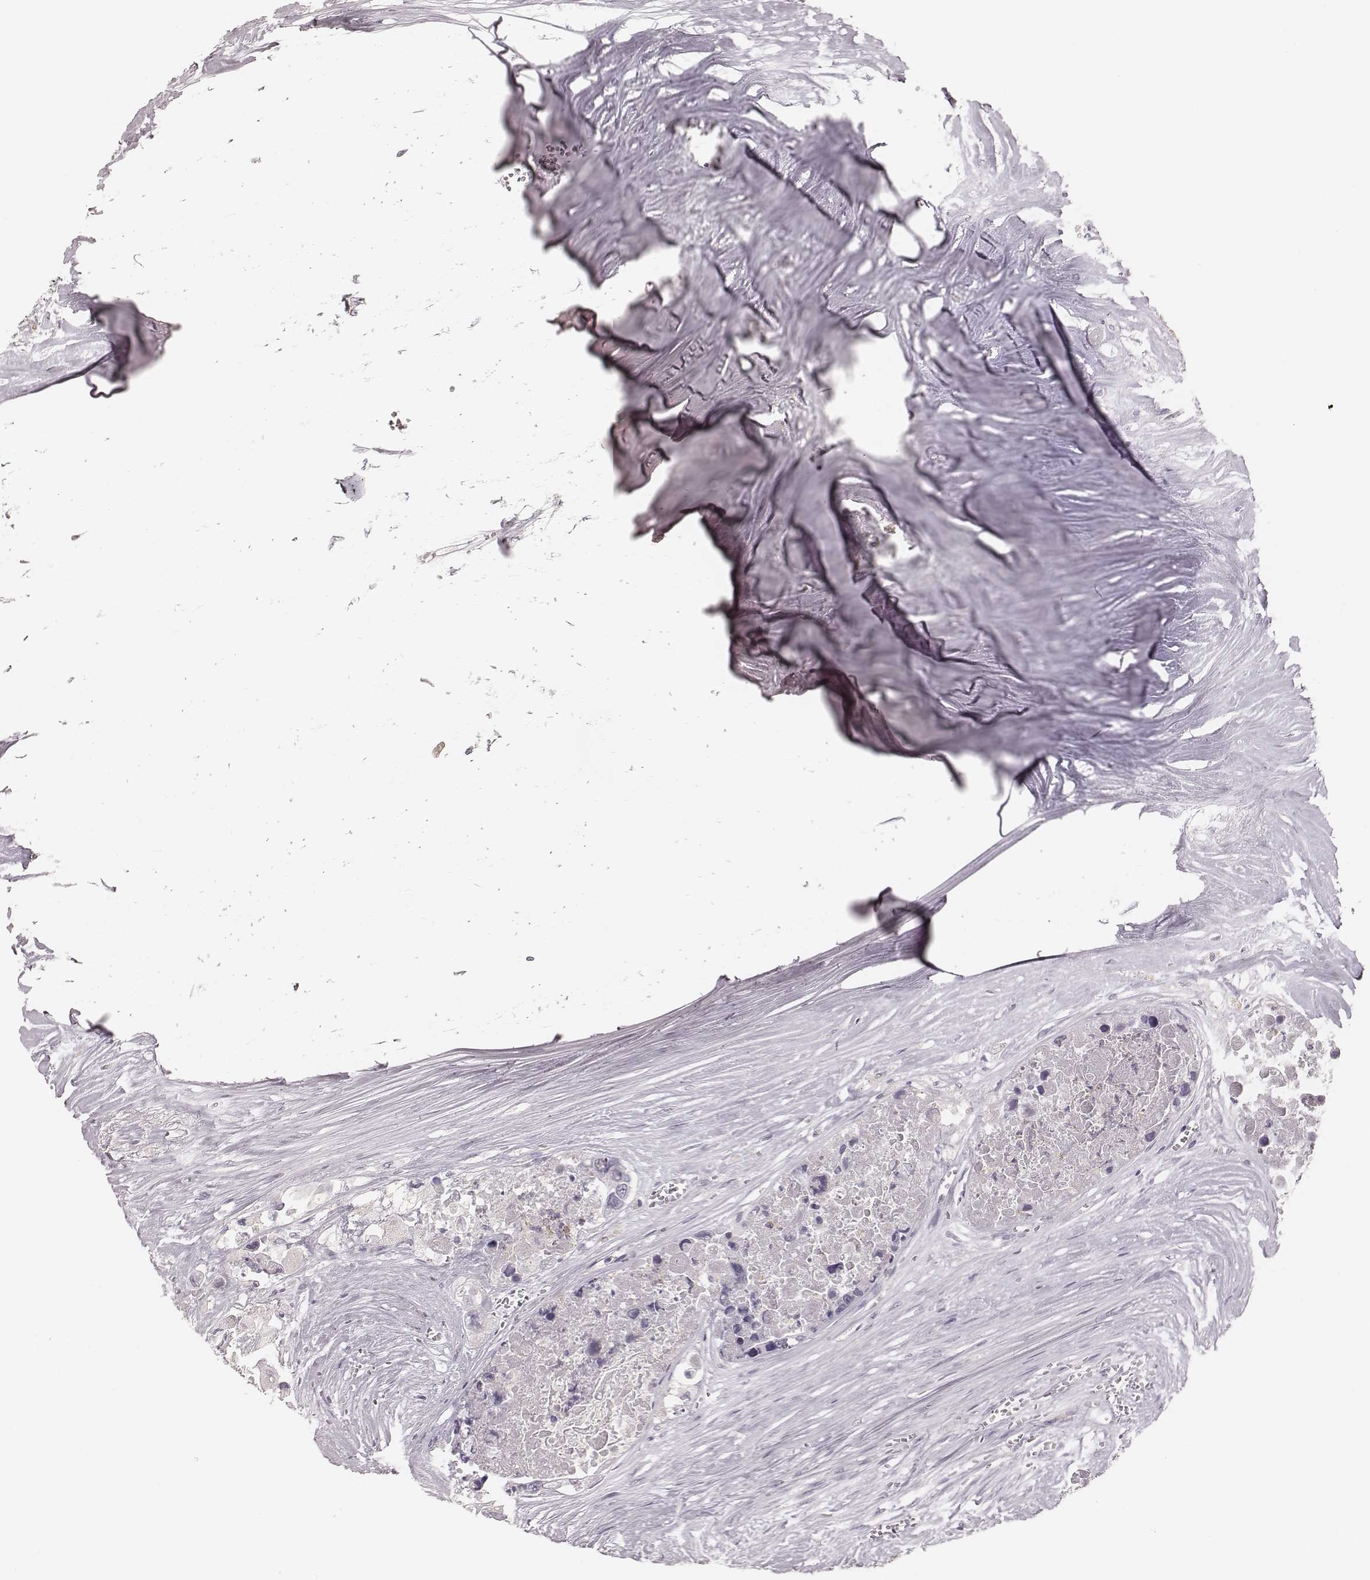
{"staining": {"intensity": "negative", "quantity": "none", "location": "none"}, "tissue": "colorectal cancer", "cell_type": "Tumor cells", "image_type": "cancer", "snomed": [{"axis": "morphology", "description": "Adenocarcinoma, NOS"}, {"axis": "topography", "description": "Colon"}], "caption": "Human colorectal adenocarcinoma stained for a protein using IHC demonstrates no staining in tumor cells.", "gene": "MSX1", "patient": {"sex": "female", "age": 48}}